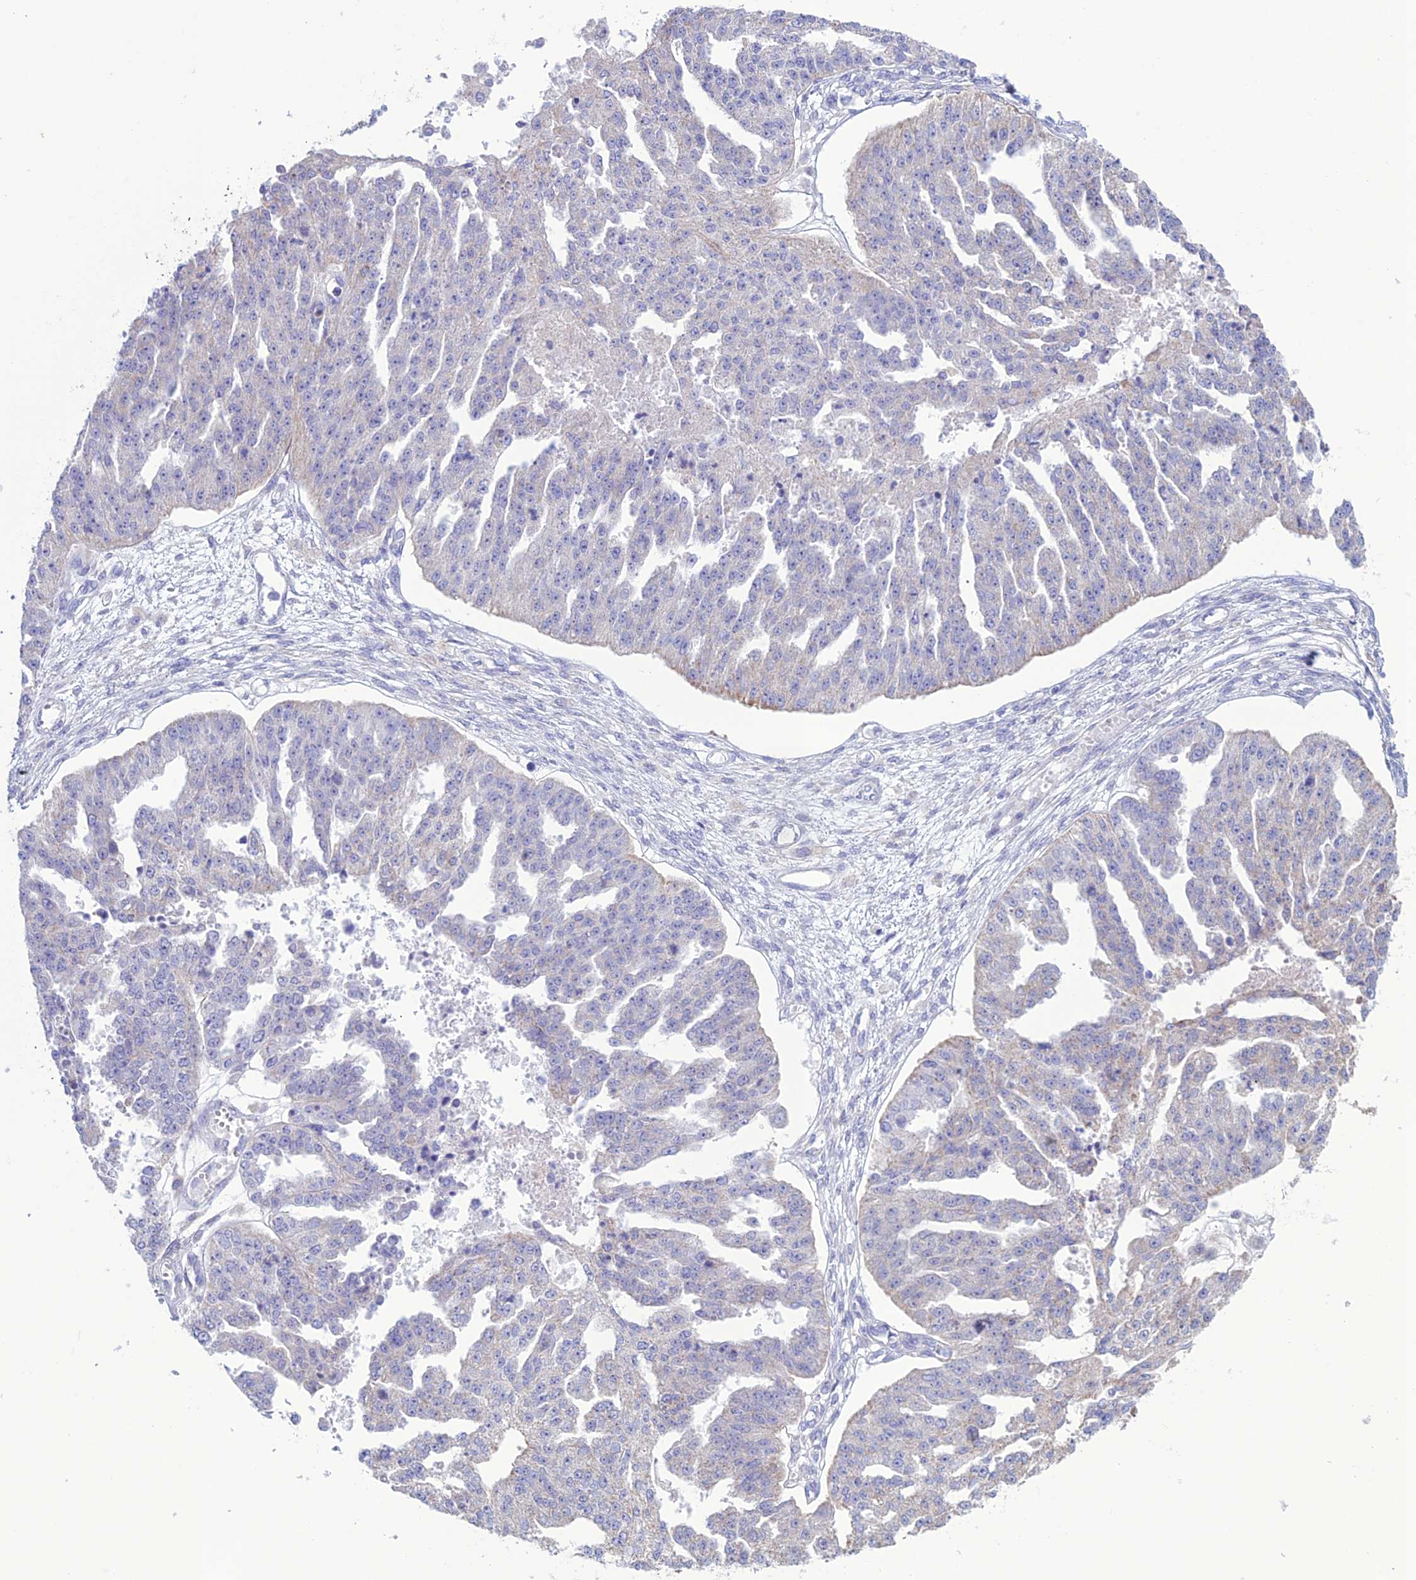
{"staining": {"intensity": "negative", "quantity": "none", "location": "none"}, "tissue": "ovarian cancer", "cell_type": "Tumor cells", "image_type": "cancer", "snomed": [{"axis": "morphology", "description": "Cystadenocarcinoma, serous, NOS"}, {"axis": "topography", "description": "Ovary"}], "caption": "Immunohistochemistry of ovarian cancer (serous cystadenocarcinoma) shows no positivity in tumor cells.", "gene": "CLCN7", "patient": {"sex": "female", "age": 58}}